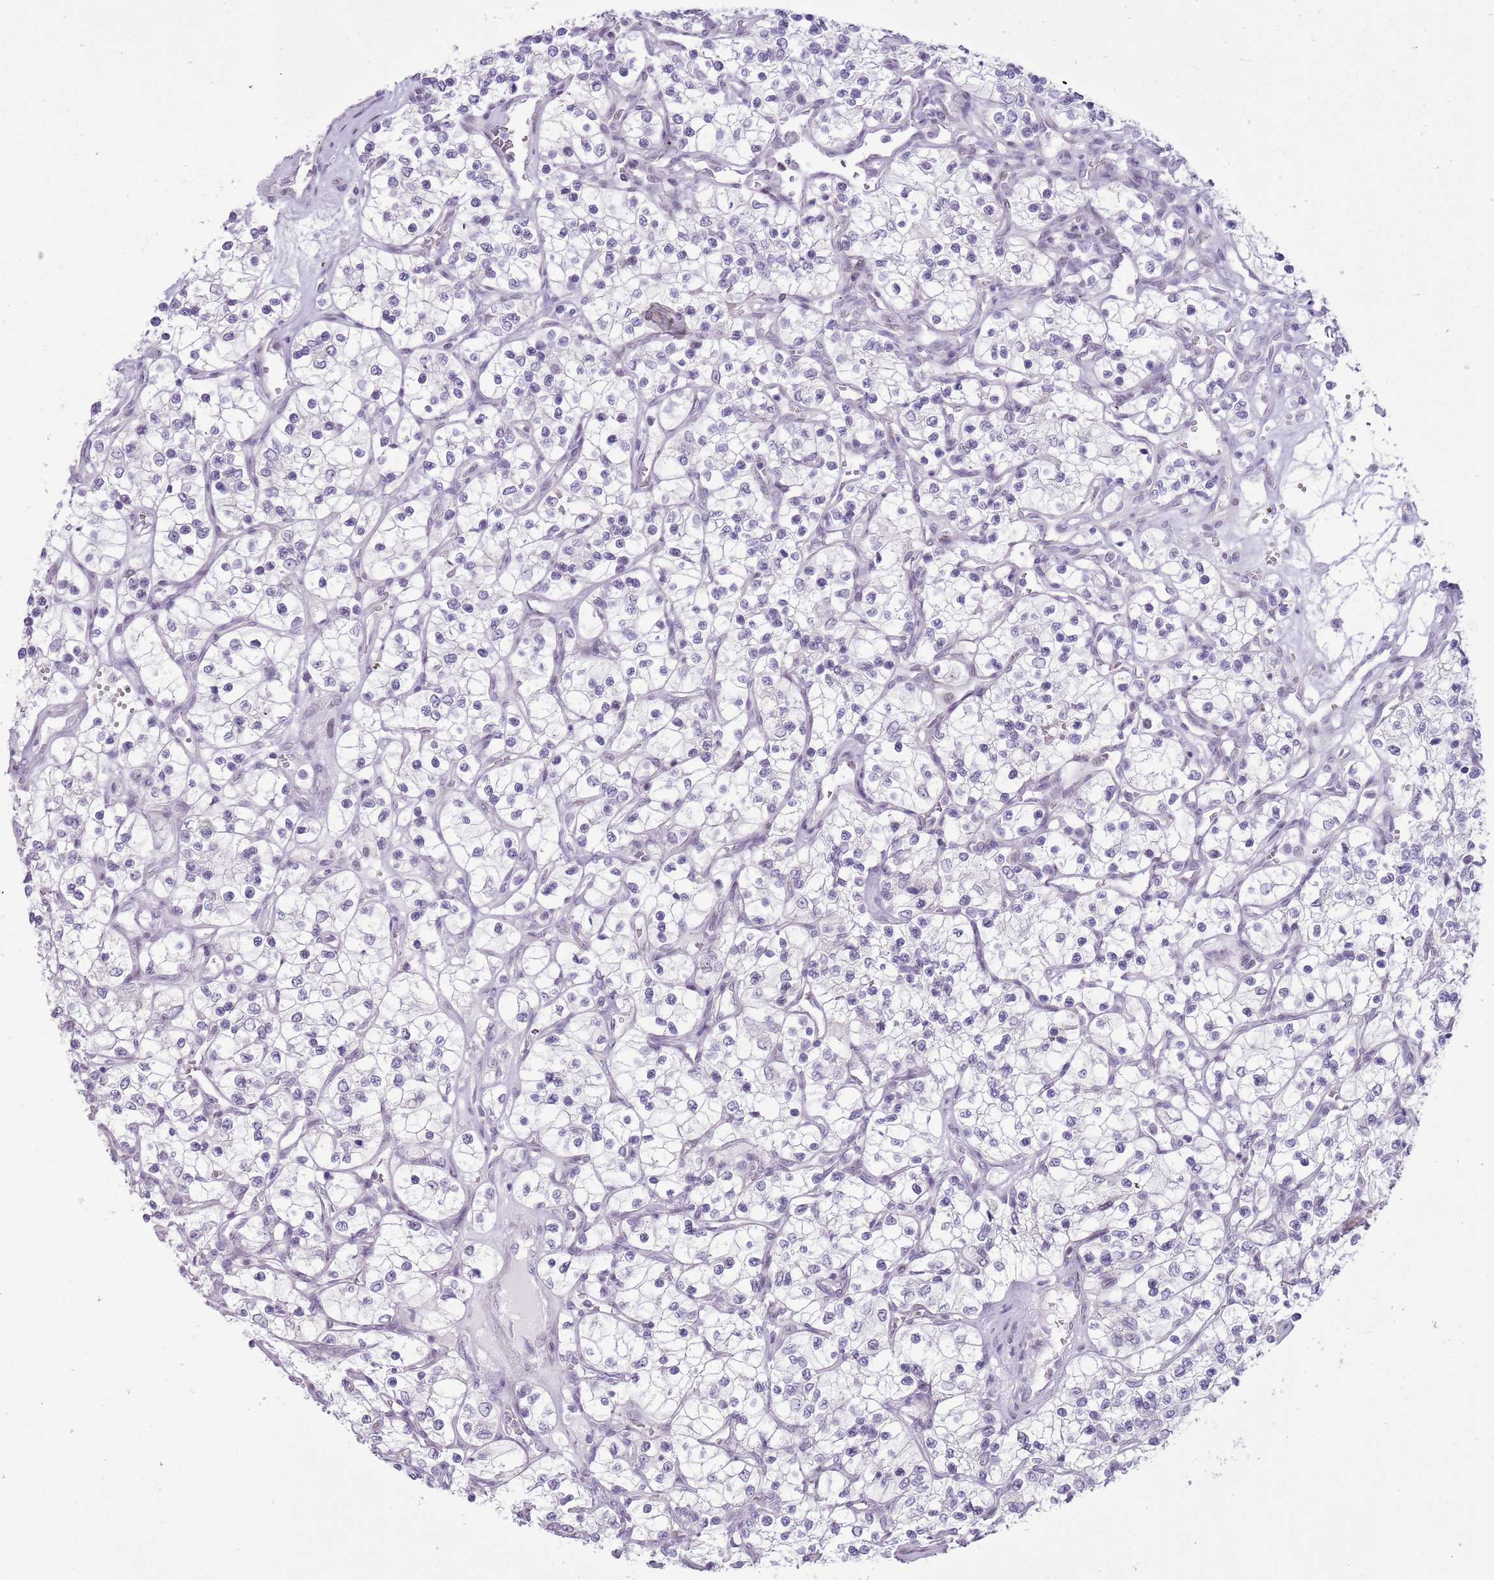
{"staining": {"intensity": "negative", "quantity": "none", "location": "none"}, "tissue": "renal cancer", "cell_type": "Tumor cells", "image_type": "cancer", "snomed": [{"axis": "morphology", "description": "Adenocarcinoma, NOS"}, {"axis": "topography", "description": "Kidney"}], "caption": "Renal adenocarcinoma stained for a protein using immunohistochemistry (IHC) displays no positivity tumor cells.", "gene": "RPL3L", "patient": {"sex": "female", "age": 69}}